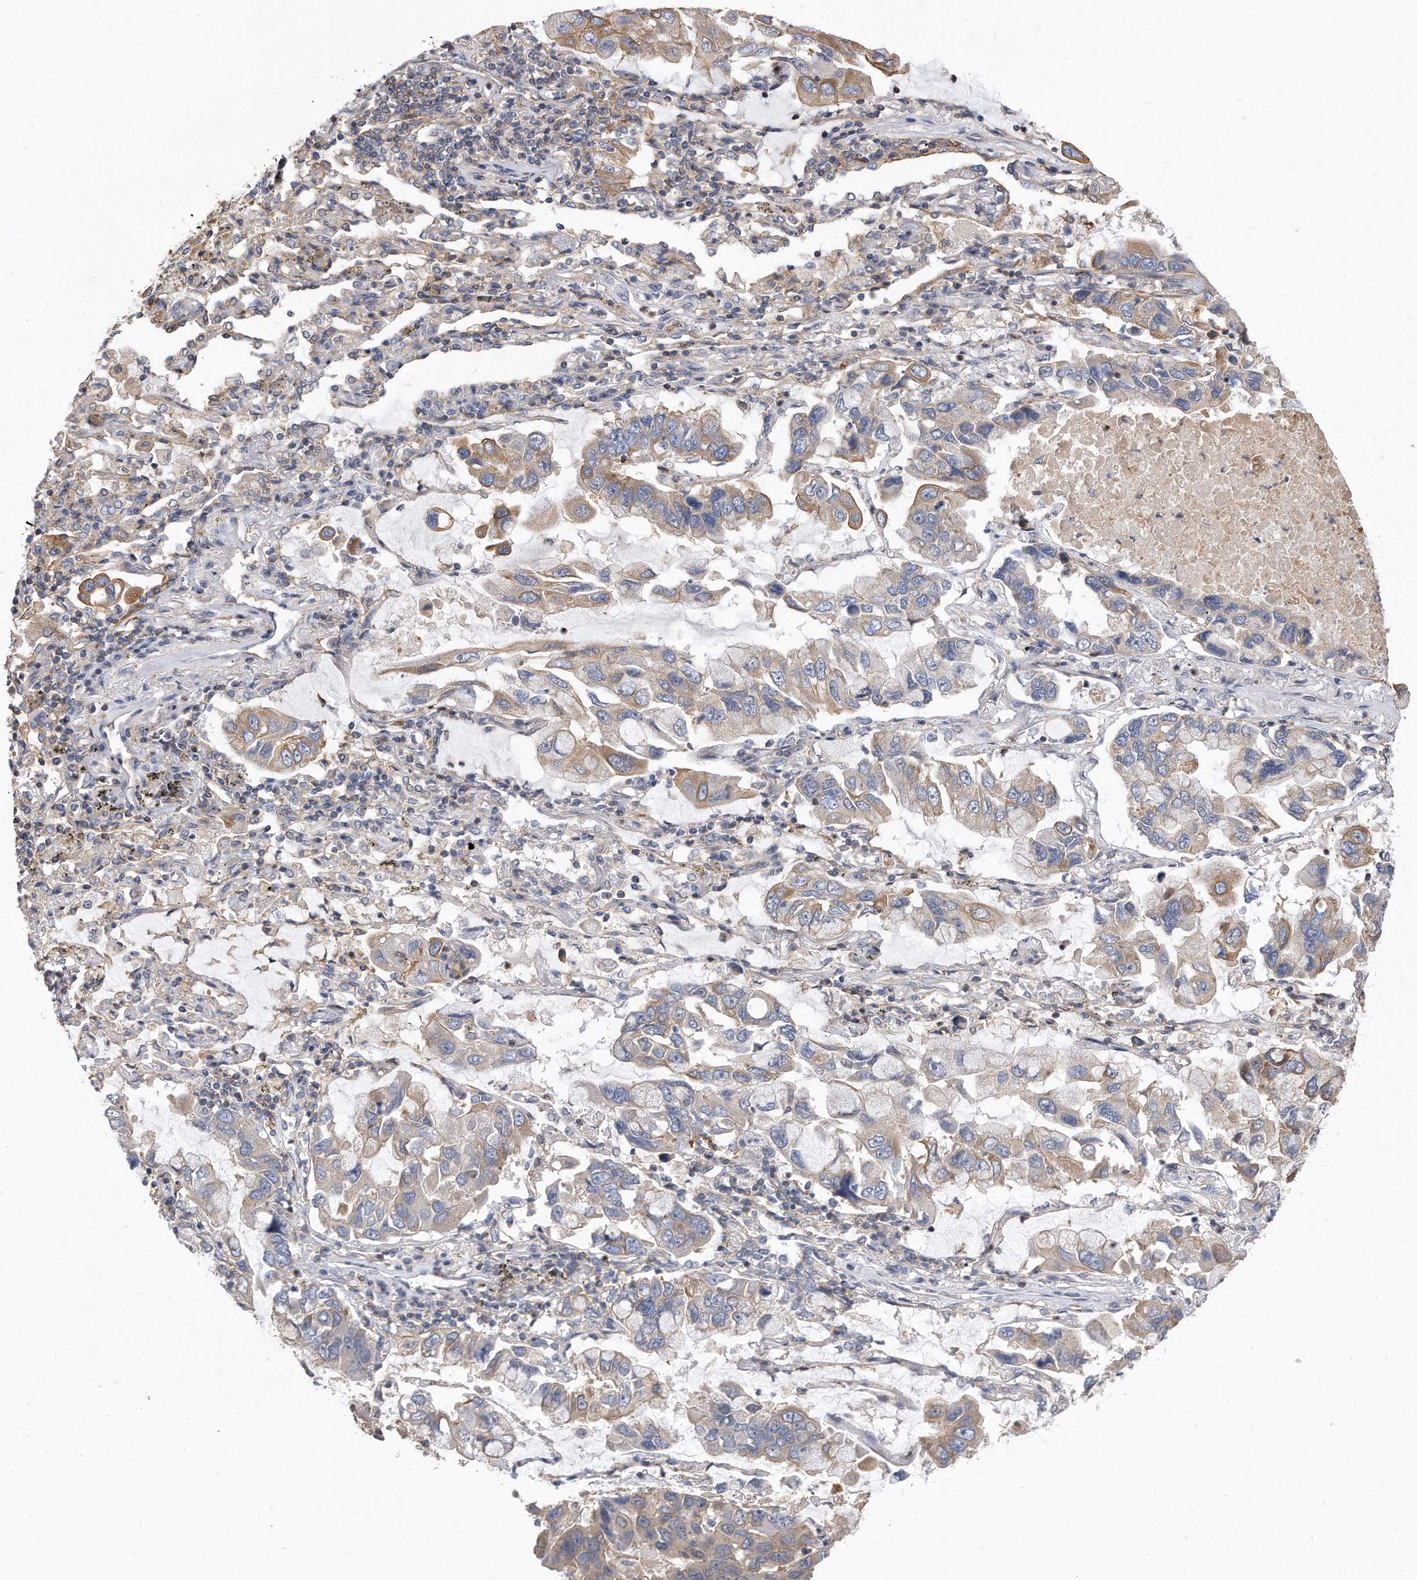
{"staining": {"intensity": "moderate", "quantity": "<25%", "location": "cytoplasmic/membranous"}, "tissue": "lung cancer", "cell_type": "Tumor cells", "image_type": "cancer", "snomed": [{"axis": "morphology", "description": "Adenocarcinoma, NOS"}, {"axis": "topography", "description": "Lung"}], "caption": "This histopathology image reveals immunohistochemistry staining of human lung cancer (adenocarcinoma), with low moderate cytoplasmic/membranous staining in approximately <25% of tumor cells.", "gene": "TCP1", "patient": {"sex": "male", "age": 64}}